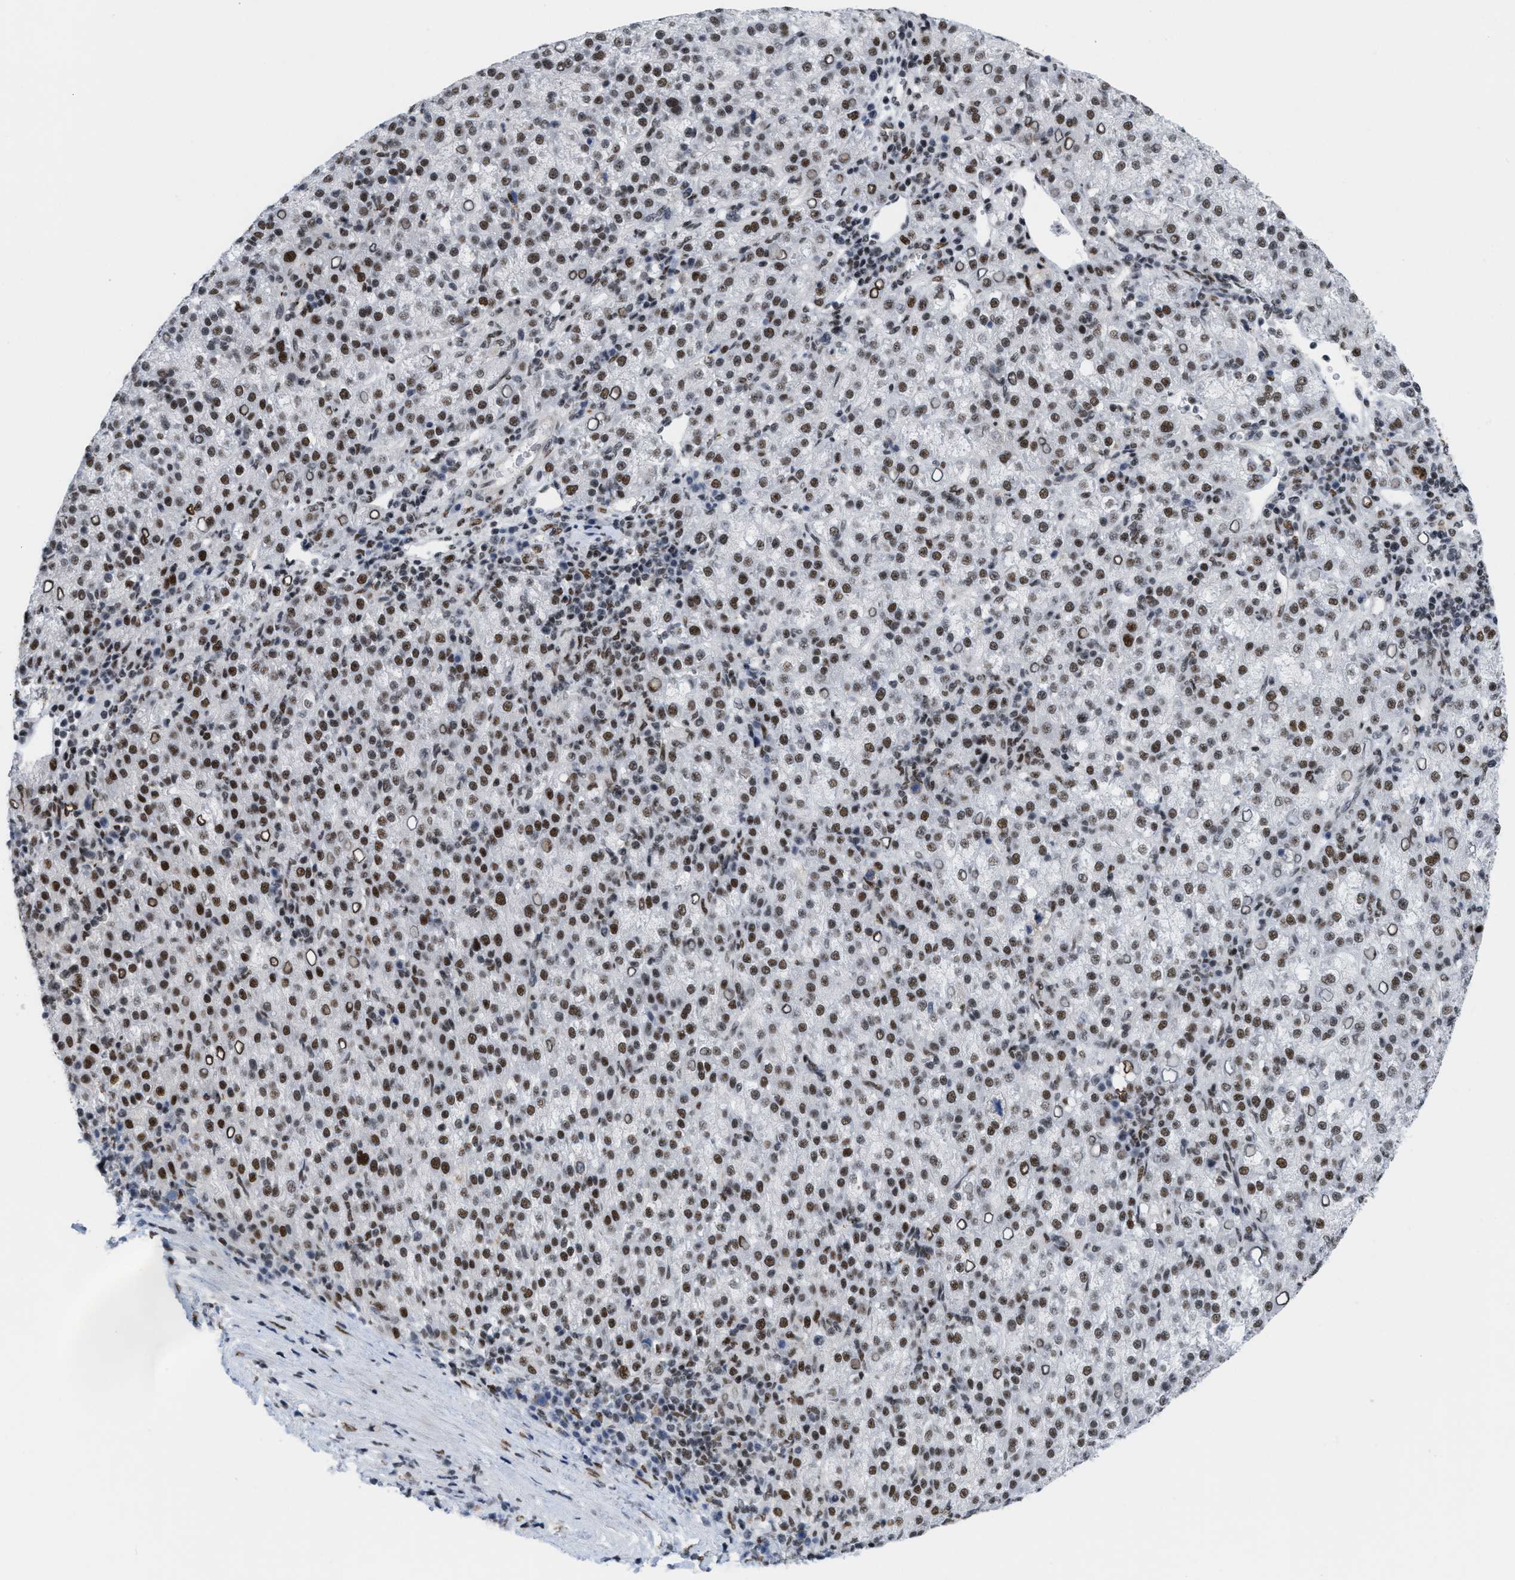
{"staining": {"intensity": "moderate", "quantity": ">75%", "location": "nuclear"}, "tissue": "liver cancer", "cell_type": "Tumor cells", "image_type": "cancer", "snomed": [{"axis": "morphology", "description": "Carcinoma, Hepatocellular, NOS"}, {"axis": "topography", "description": "Liver"}], "caption": "Immunohistochemistry (IHC) of liver cancer (hepatocellular carcinoma) exhibits medium levels of moderate nuclear positivity in about >75% of tumor cells. (IHC, brightfield microscopy, high magnification).", "gene": "MIER1", "patient": {"sex": "female", "age": 58}}